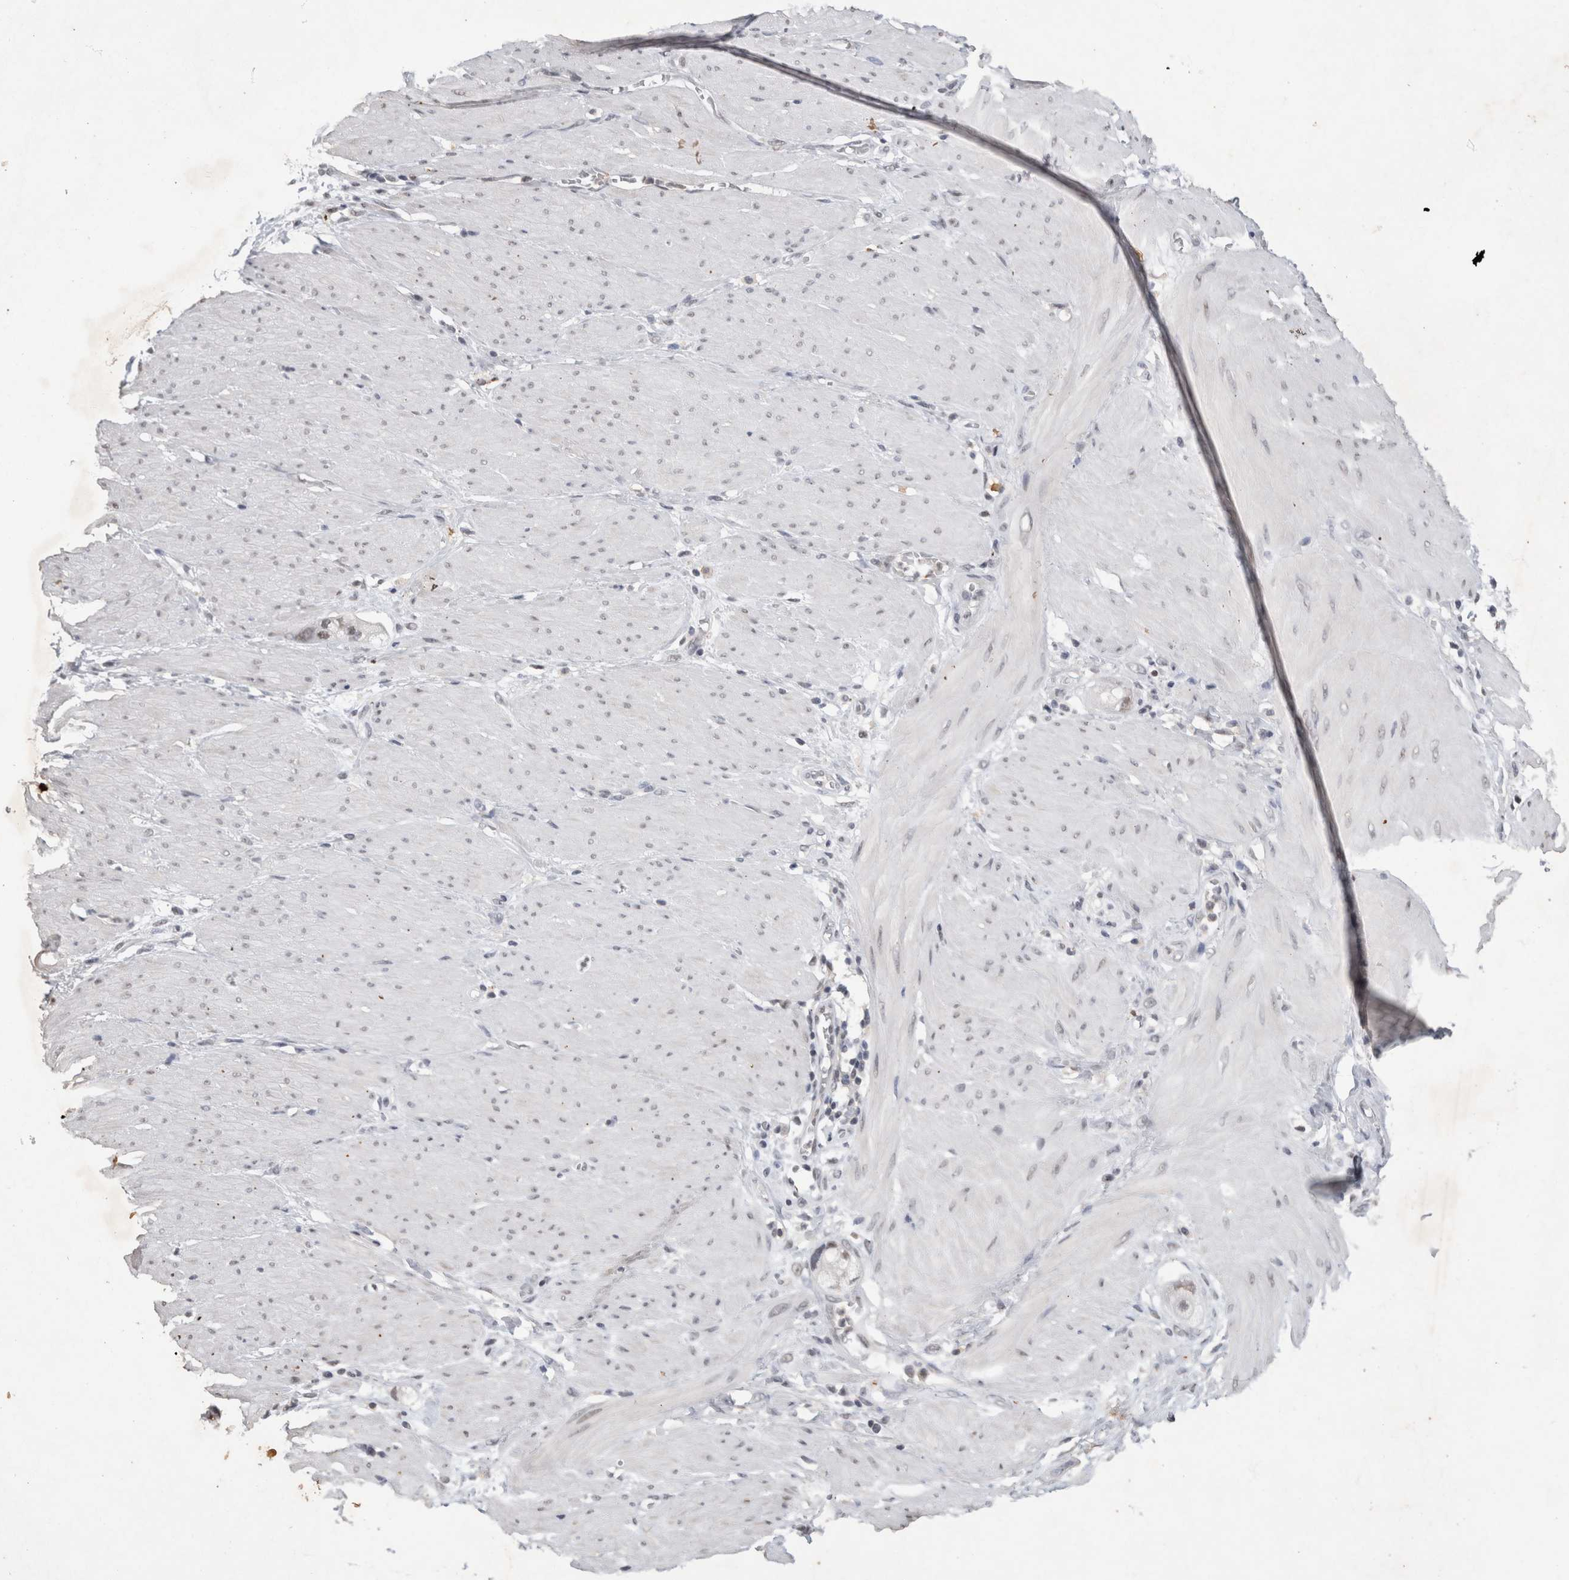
{"staining": {"intensity": "negative", "quantity": "none", "location": "none"}, "tissue": "stomach cancer", "cell_type": "Tumor cells", "image_type": "cancer", "snomed": [{"axis": "morphology", "description": "Adenocarcinoma, NOS"}, {"axis": "topography", "description": "Stomach"}, {"axis": "topography", "description": "Stomach, lower"}], "caption": "IHC photomicrograph of neoplastic tissue: stomach adenocarcinoma stained with DAB exhibits no significant protein staining in tumor cells. (DAB immunohistochemistry (IHC) visualized using brightfield microscopy, high magnification).", "gene": "XRCC5", "patient": {"sex": "female", "age": 48}}